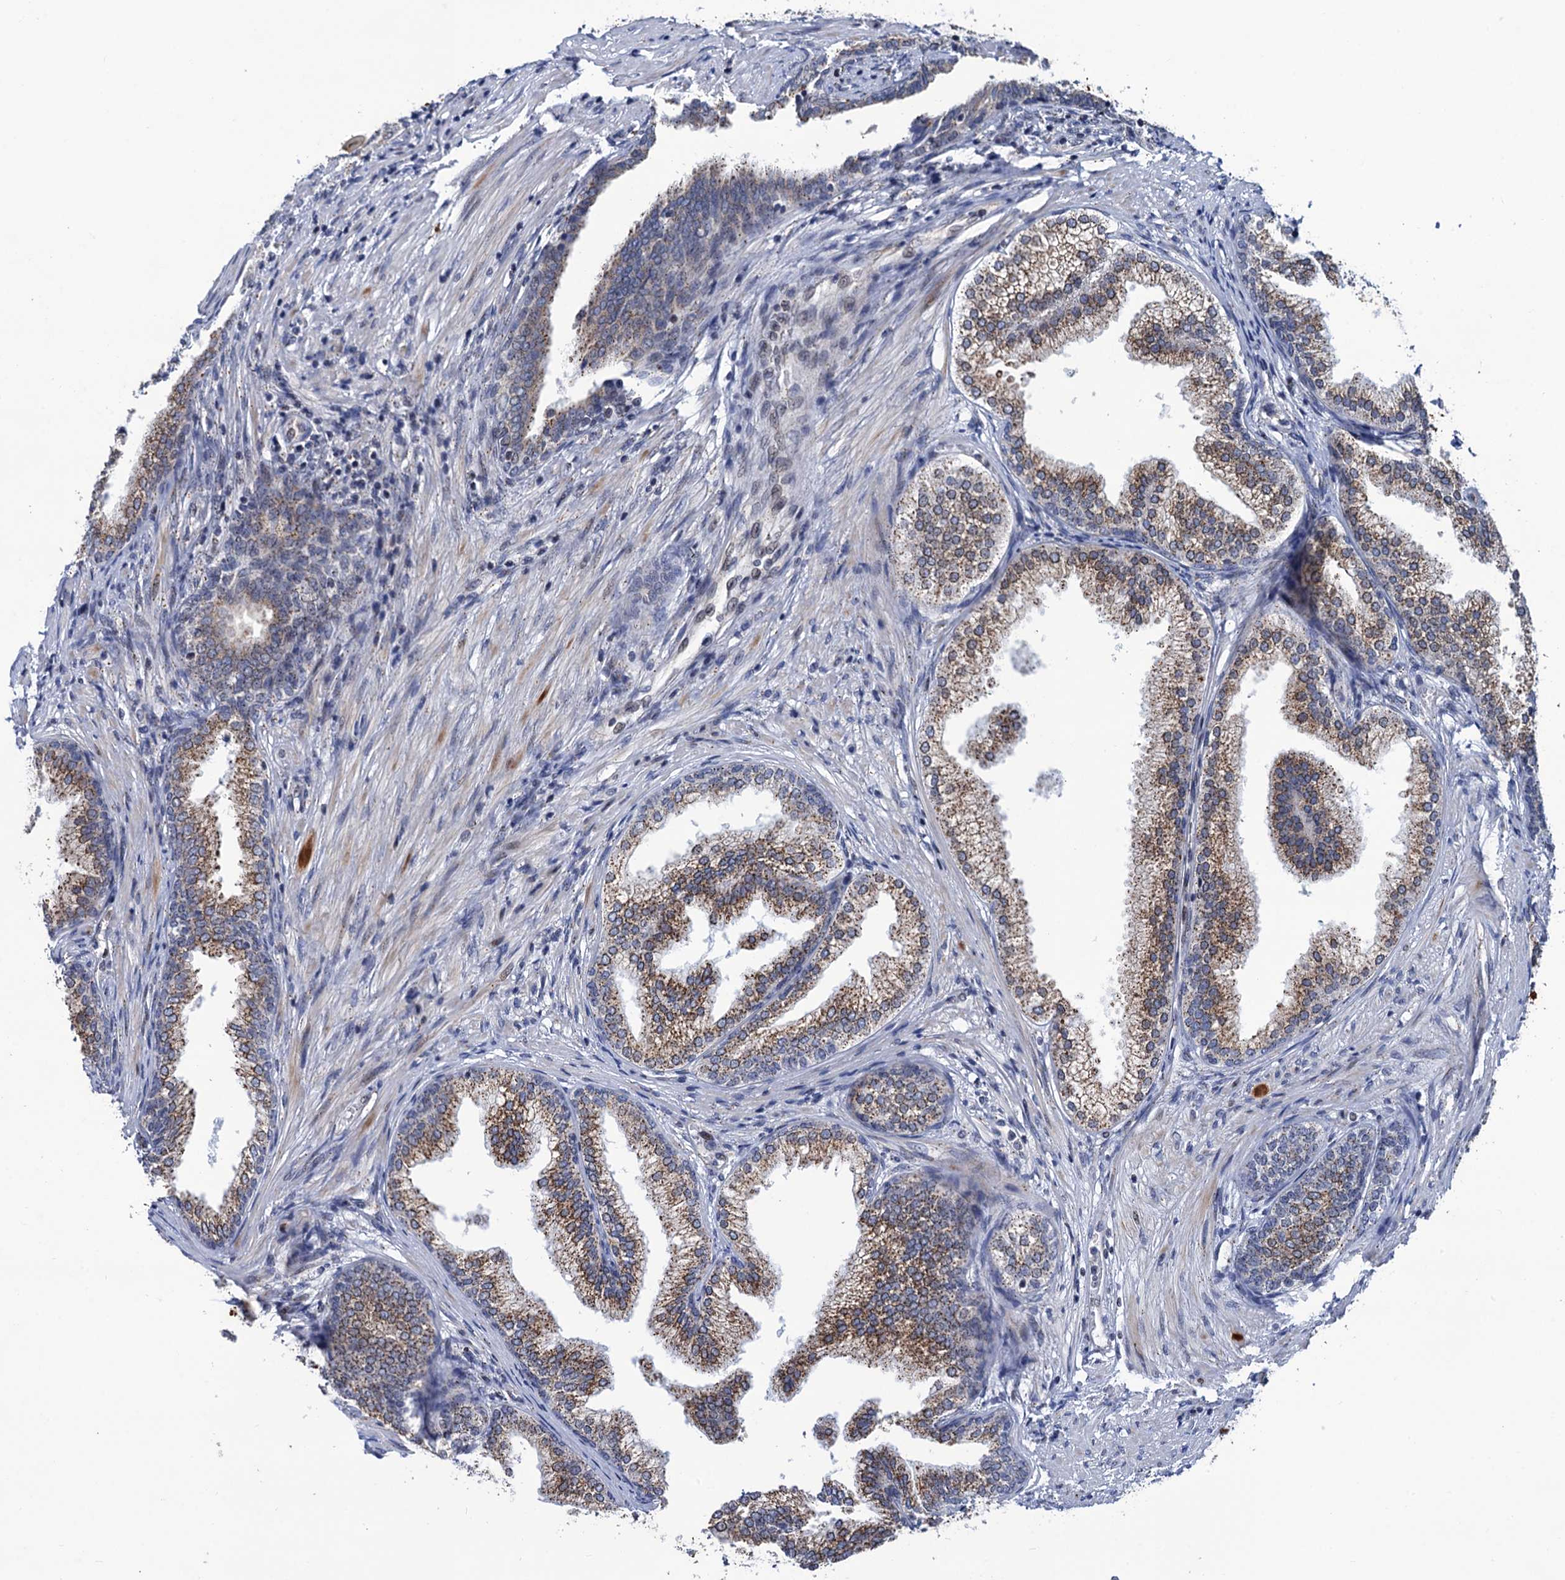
{"staining": {"intensity": "strong", "quantity": ">75%", "location": "cytoplasmic/membranous"}, "tissue": "prostate", "cell_type": "Glandular cells", "image_type": "normal", "snomed": [{"axis": "morphology", "description": "Normal tissue, NOS"}, {"axis": "topography", "description": "Prostate"}], "caption": "A brown stain highlights strong cytoplasmic/membranous positivity of a protein in glandular cells of normal human prostate. (brown staining indicates protein expression, while blue staining denotes nuclei).", "gene": "THAP2", "patient": {"sex": "male", "age": 76}}